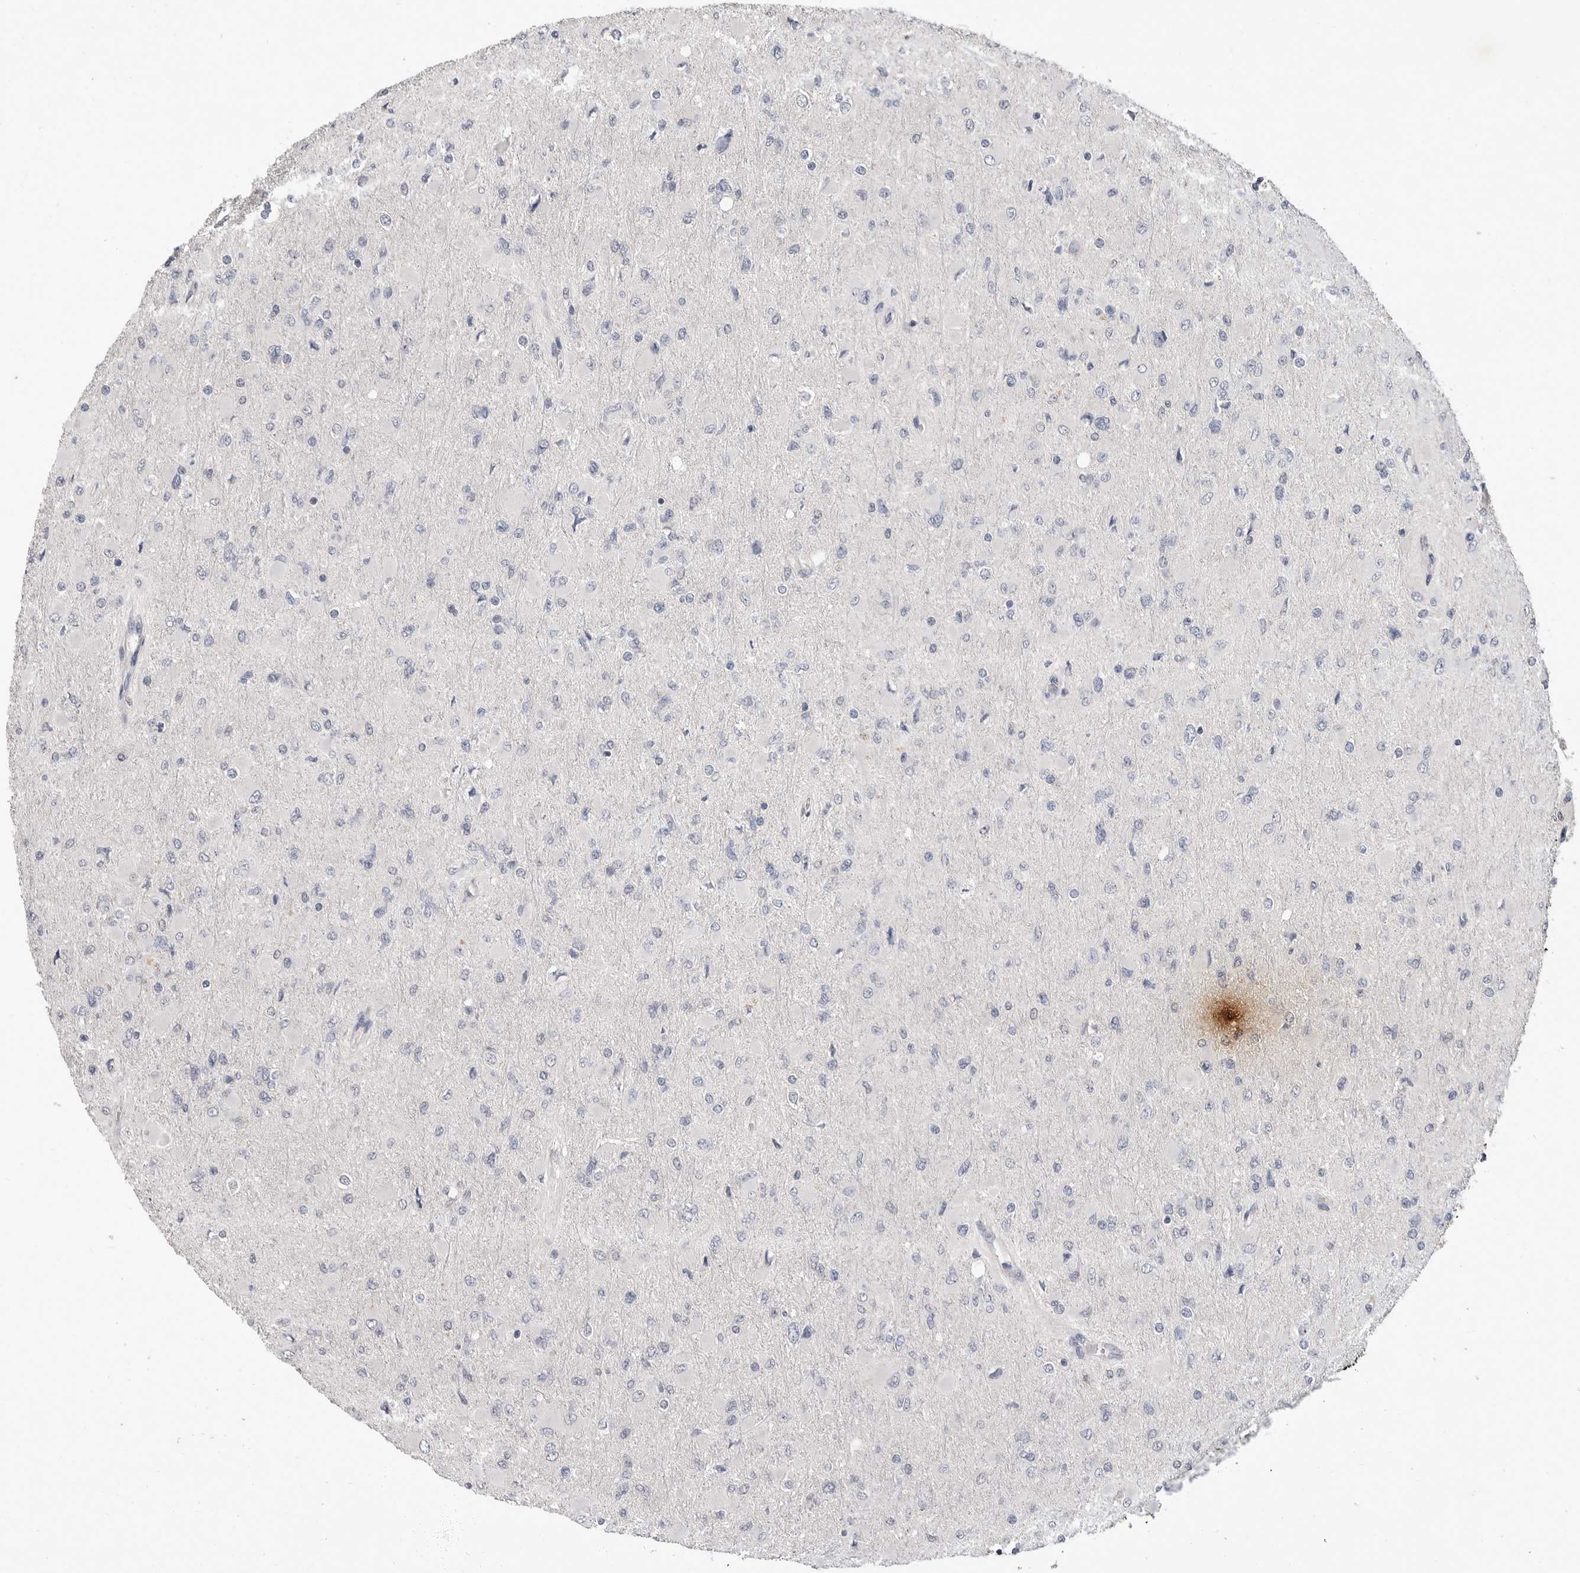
{"staining": {"intensity": "negative", "quantity": "none", "location": "none"}, "tissue": "glioma", "cell_type": "Tumor cells", "image_type": "cancer", "snomed": [{"axis": "morphology", "description": "Glioma, malignant, High grade"}, {"axis": "topography", "description": "Cerebral cortex"}], "caption": "Tumor cells are negative for brown protein staining in glioma.", "gene": "LTBR", "patient": {"sex": "female", "age": 36}}